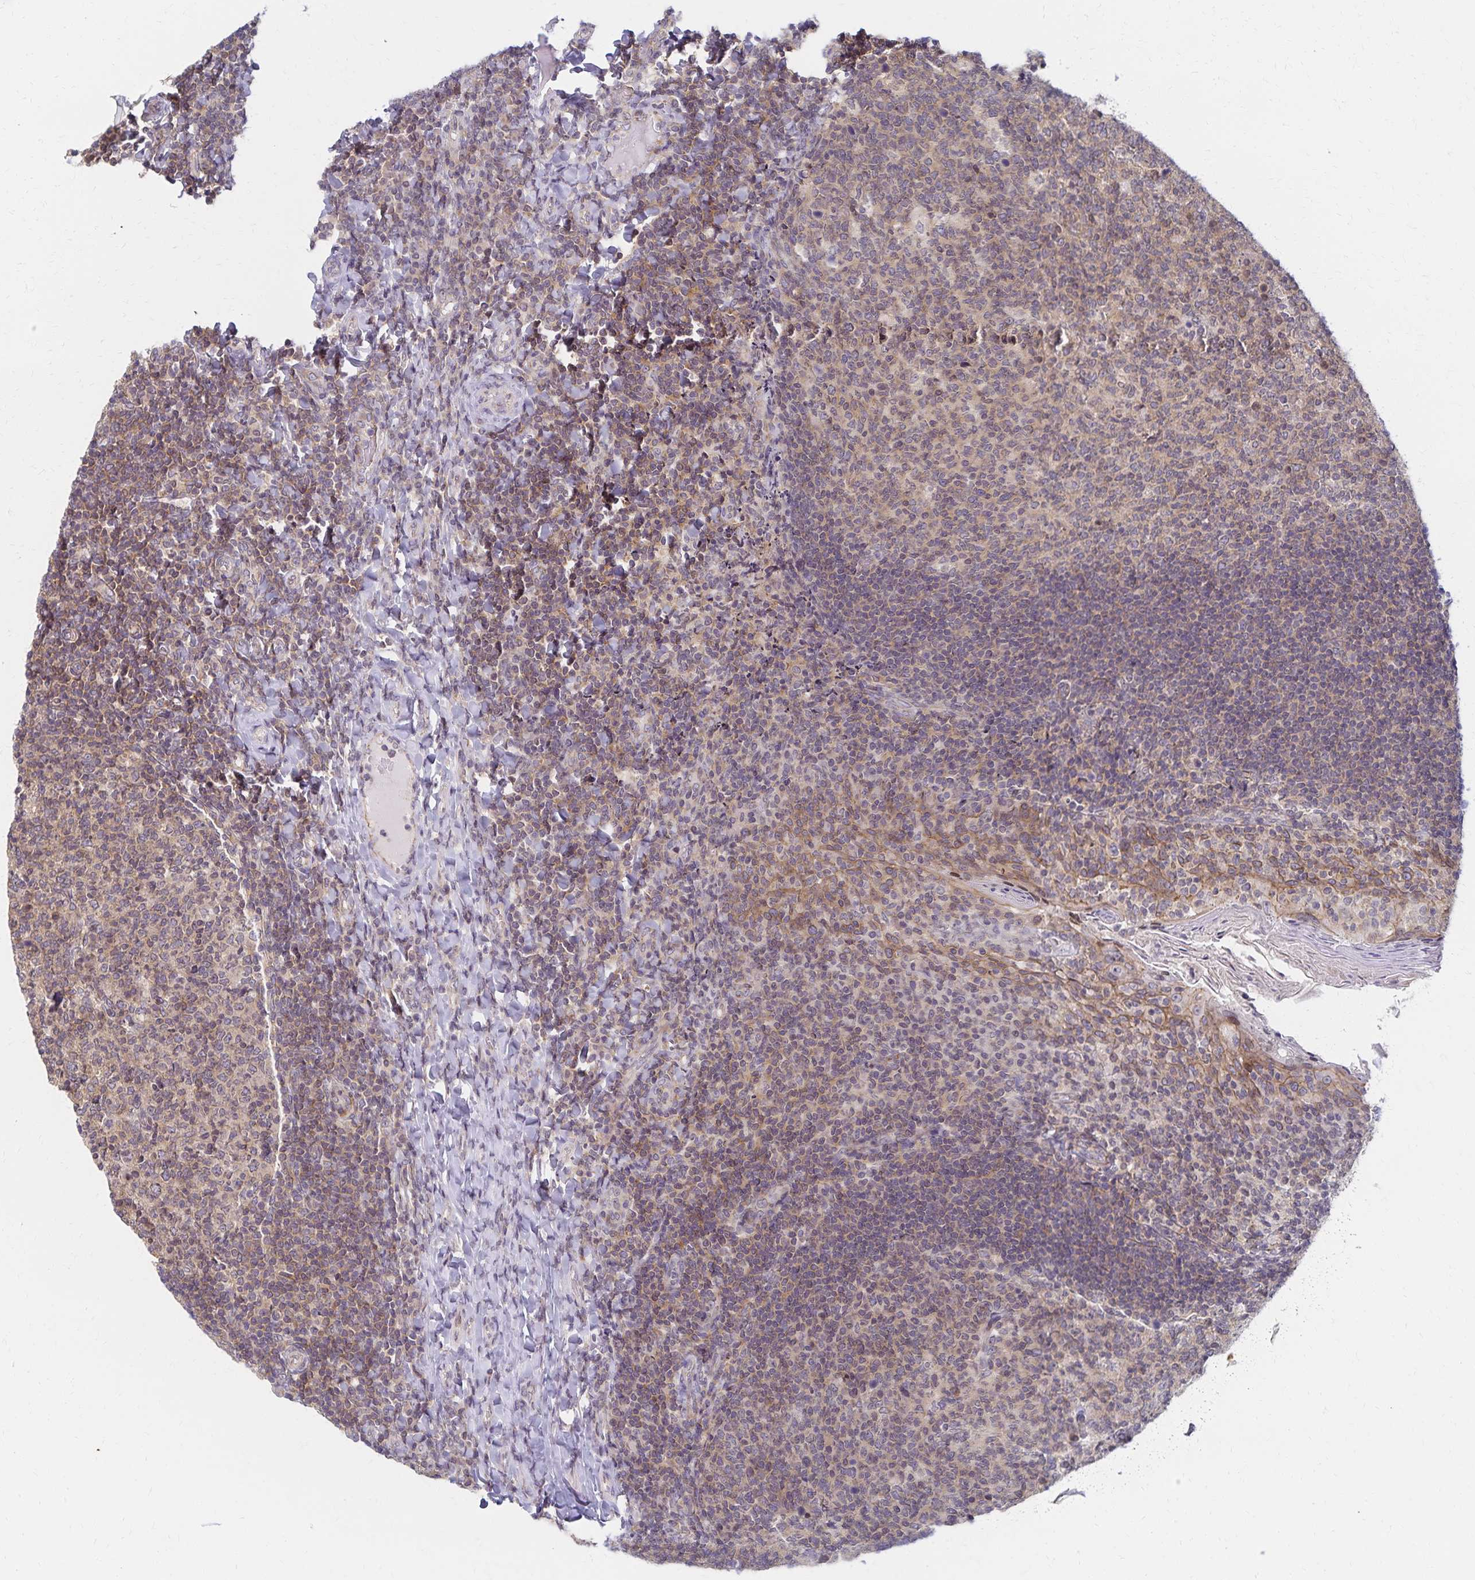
{"staining": {"intensity": "weak", "quantity": "25%-75%", "location": "nuclear"}, "tissue": "tonsil", "cell_type": "Germinal center cells", "image_type": "normal", "snomed": [{"axis": "morphology", "description": "Normal tissue, NOS"}, {"axis": "topography", "description": "Tonsil"}], "caption": "Immunohistochemical staining of benign tonsil shows 25%-75% levels of weak nuclear protein staining in approximately 25%-75% of germinal center cells. (DAB (3,3'-diaminobenzidine) IHC with brightfield microscopy, high magnification).", "gene": "RAB9B", "patient": {"sex": "female", "age": 10}}